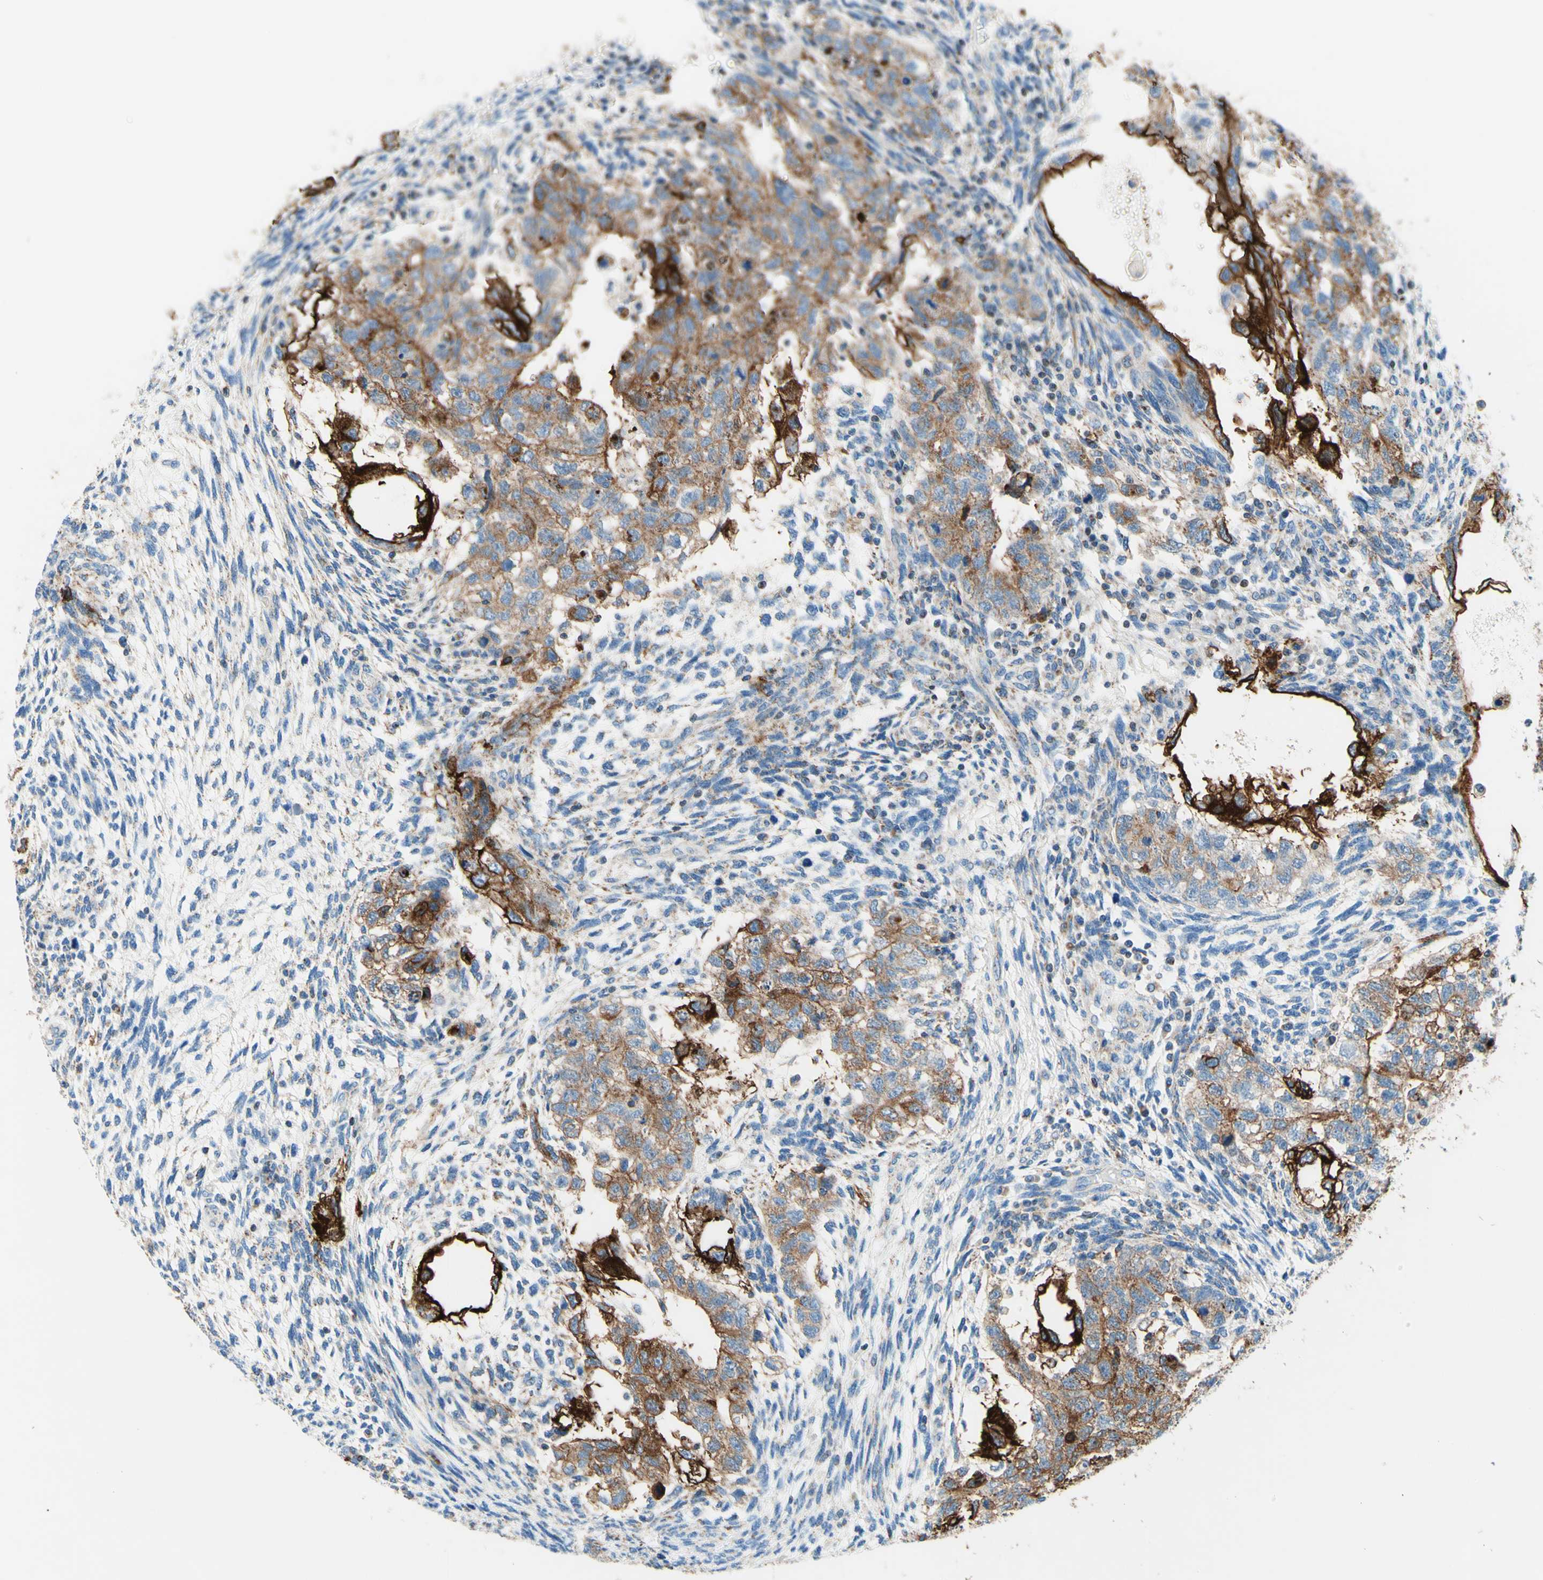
{"staining": {"intensity": "moderate", "quantity": ">75%", "location": "cytoplasmic/membranous"}, "tissue": "testis cancer", "cell_type": "Tumor cells", "image_type": "cancer", "snomed": [{"axis": "morphology", "description": "Normal tissue, NOS"}, {"axis": "morphology", "description": "Carcinoma, Embryonal, NOS"}, {"axis": "topography", "description": "Testis"}], "caption": "Human embryonal carcinoma (testis) stained with a brown dye shows moderate cytoplasmic/membranous positive positivity in approximately >75% of tumor cells.", "gene": "CBX7", "patient": {"sex": "male", "age": 36}}